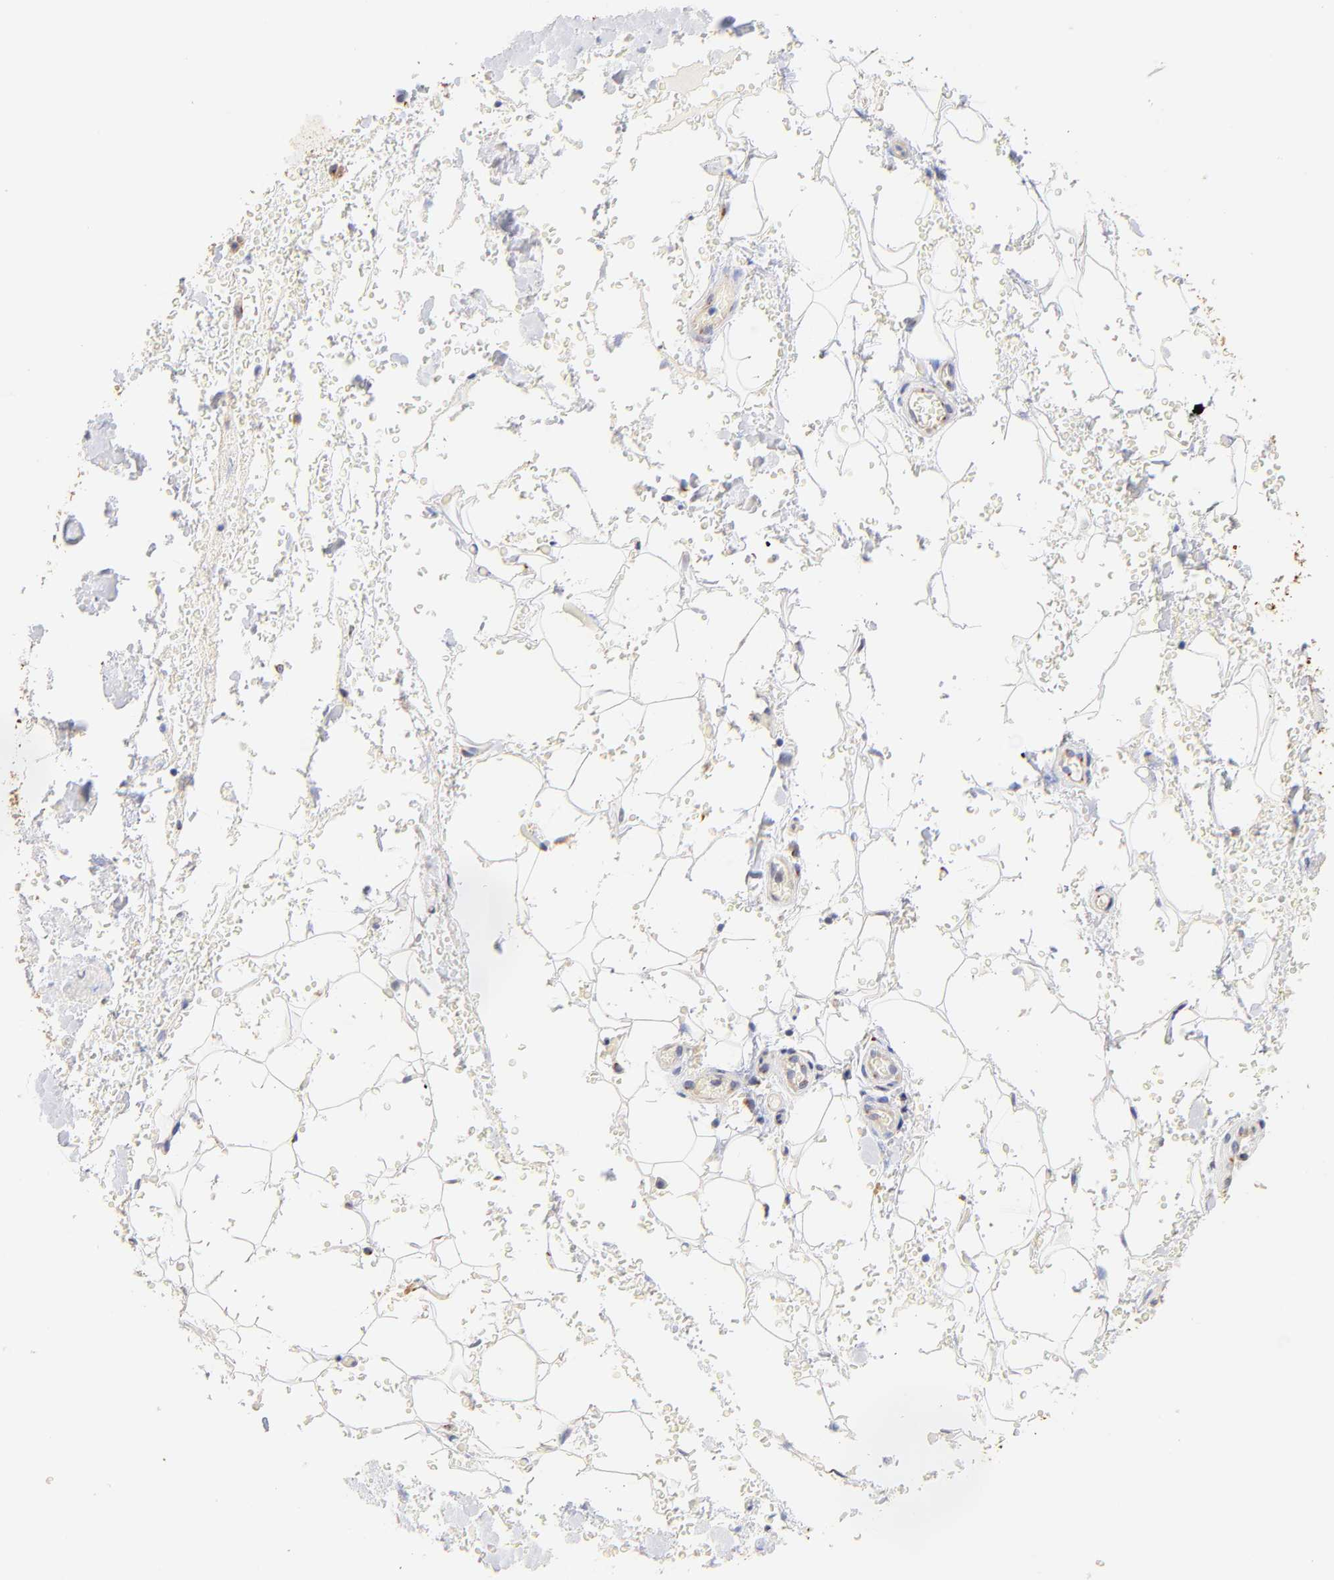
{"staining": {"intensity": "moderate", "quantity": ">75%", "location": "cytoplasmic/membranous"}, "tissue": "adipose tissue", "cell_type": "Adipocytes", "image_type": "normal", "snomed": [{"axis": "morphology", "description": "Normal tissue, NOS"}, {"axis": "morphology", "description": "Inflammation, NOS"}, {"axis": "topography", "description": "Breast"}], "caption": "Human adipose tissue stained with a brown dye shows moderate cytoplasmic/membranous positive expression in about >75% of adipocytes.", "gene": "FMNL3", "patient": {"sex": "female", "age": 65}}